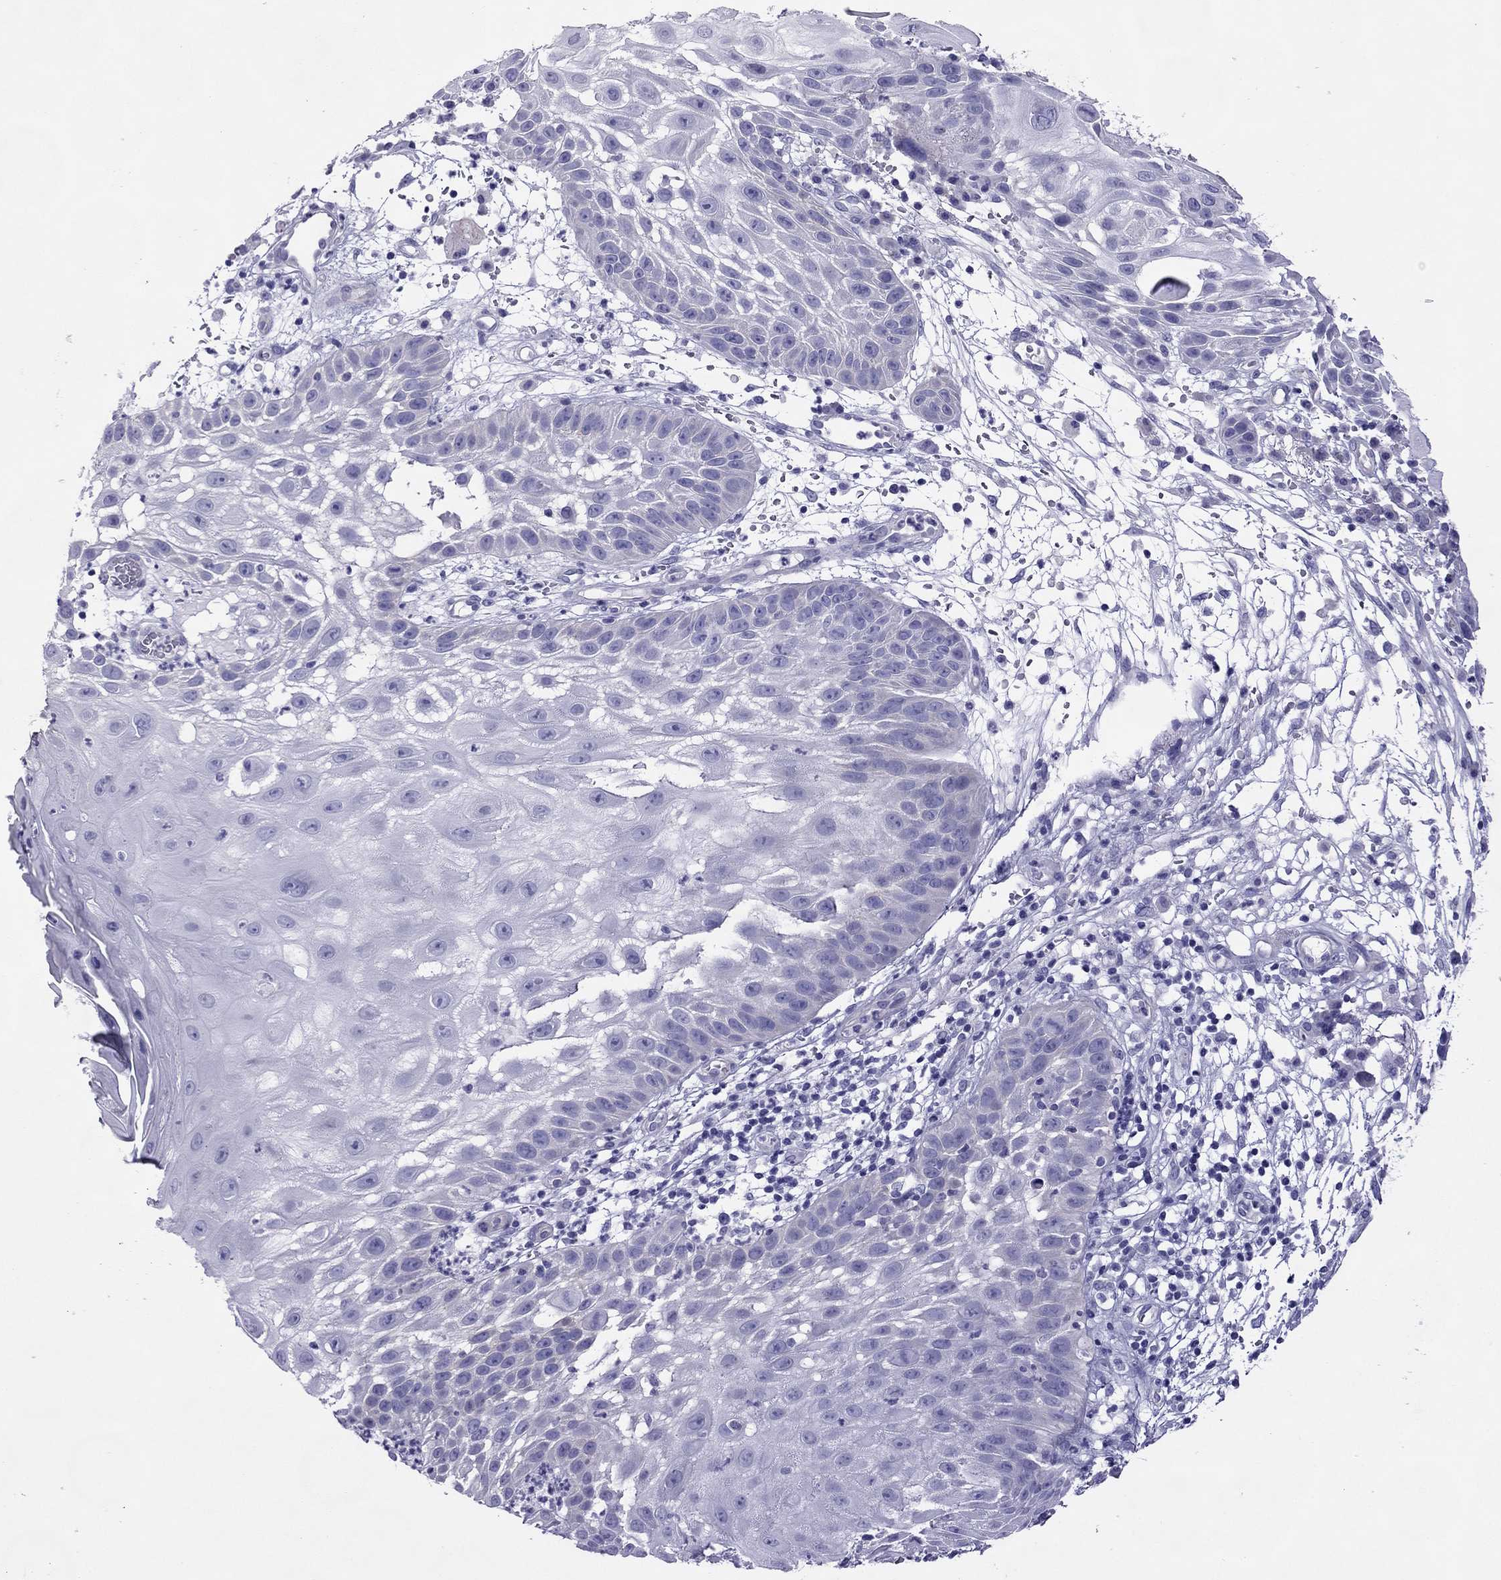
{"staining": {"intensity": "negative", "quantity": "none", "location": "none"}, "tissue": "skin cancer", "cell_type": "Tumor cells", "image_type": "cancer", "snomed": [{"axis": "morphology", "description": "Normal tissue, NOS"}, {"axis": "morphology", "description": "Squamous cell carcinoma, NOS"}, {"axis": "topography", "description": "Skin"}], "caption": "Skin squamous cell carcinoma was stained to show a protein in brown. There is no significant staining in tumor cells.", "gene": "MYL11", "patient": {"sex": "male", "age": 79}}